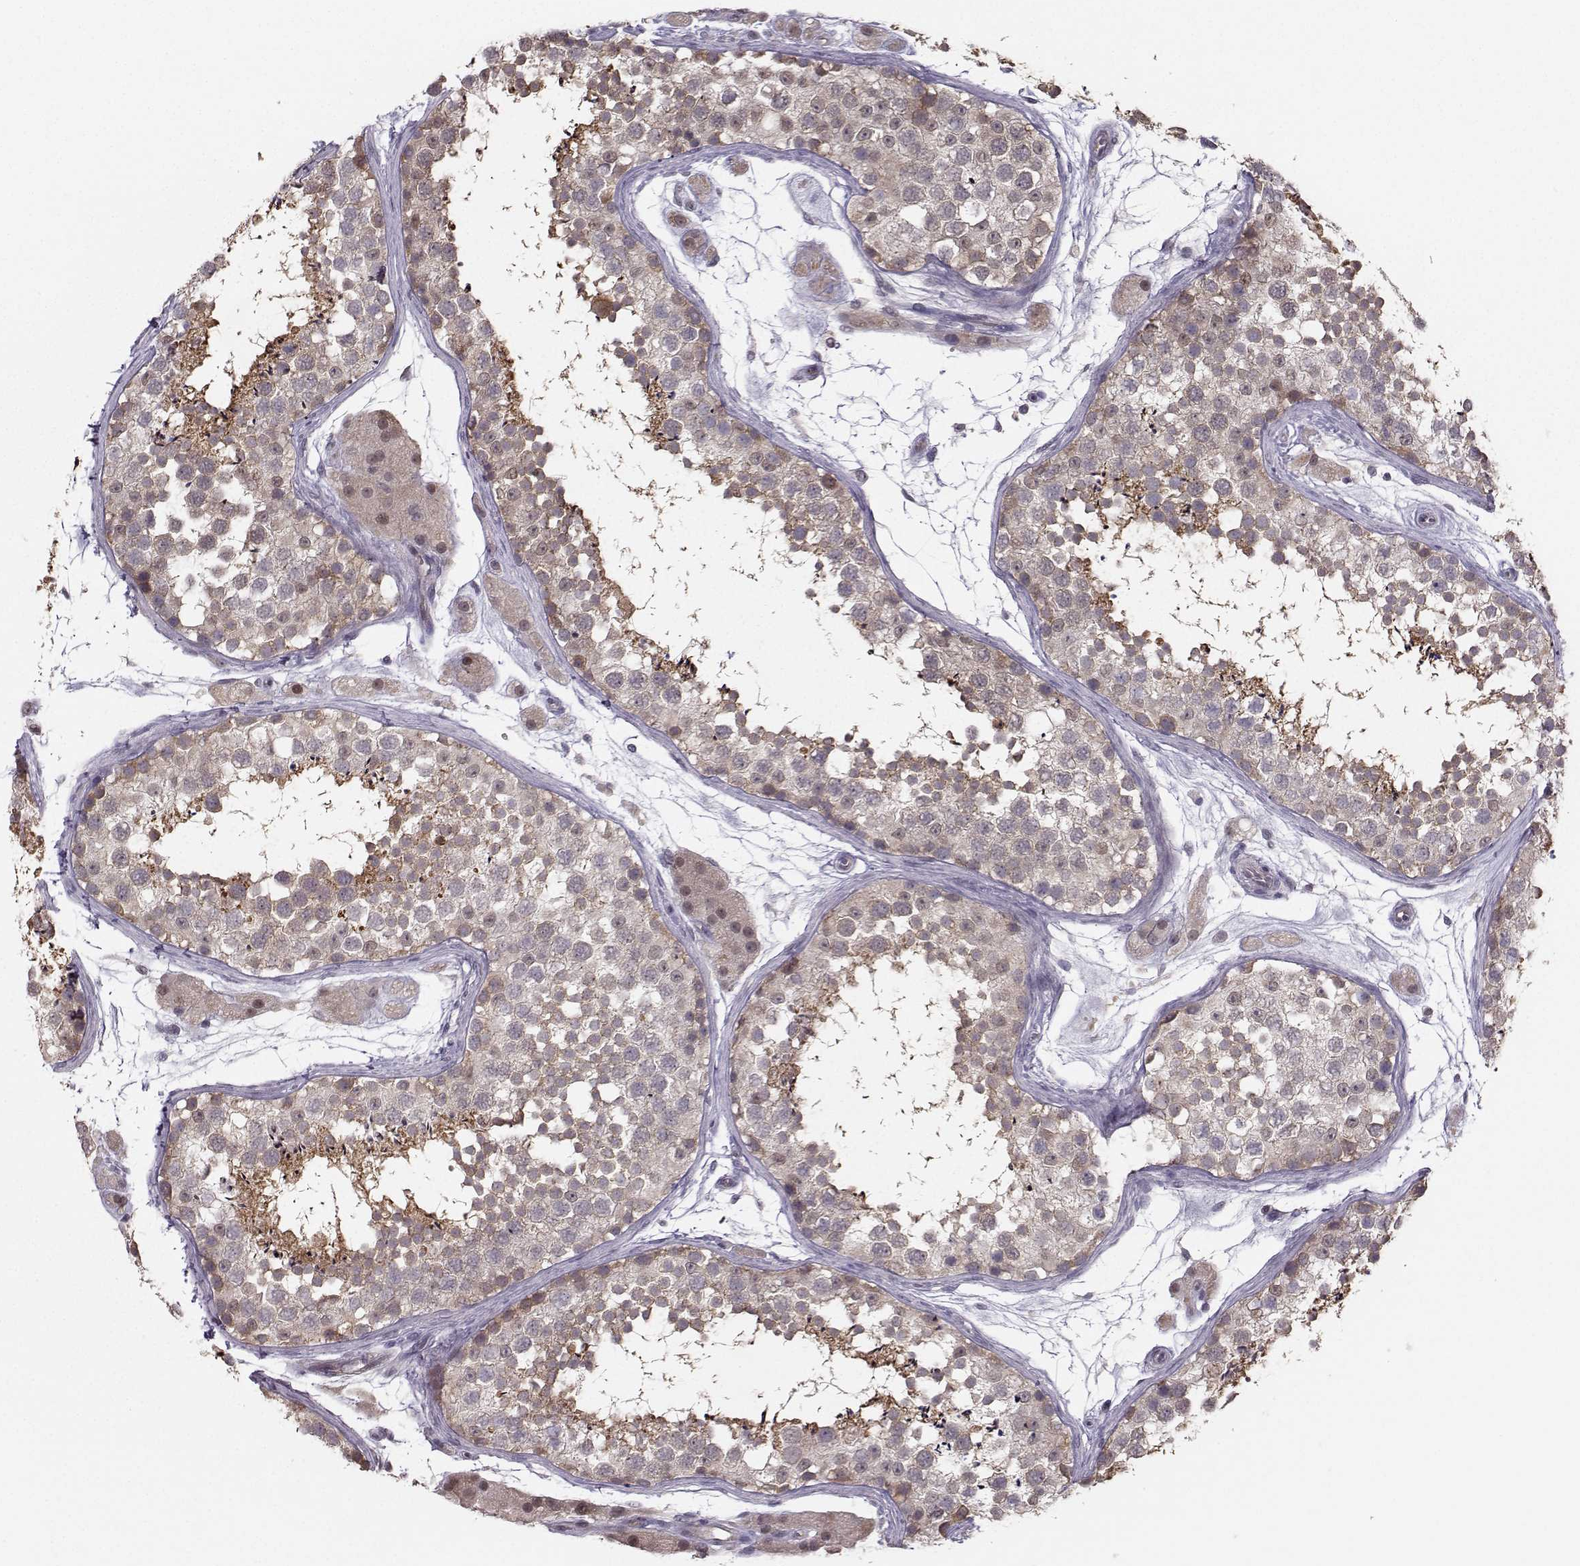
{"staining": {"intensity": "strong", "quantity": "<25%", "location": "cytoplasmic/membranous"}, "tissue": "testis", "cell_type": "Cells in seminiferous ducts", "image_type": "normal", "snomed": [{"axis": "morphology", "description": "Normal tissue, NOS"}, {"axis": "topography", "description": "Testis"}], "caption": "Testis was stained to show a protein in brown. There is medium levels of strong cytoplasmic/membranous positivity in approximately <25% of cells in seminiferous ducts. (DAB IHC, brown staining for protein, blue staining for nuclei).", "gene": "PKP2", "patient": {"sex": "male", "age": 41}}